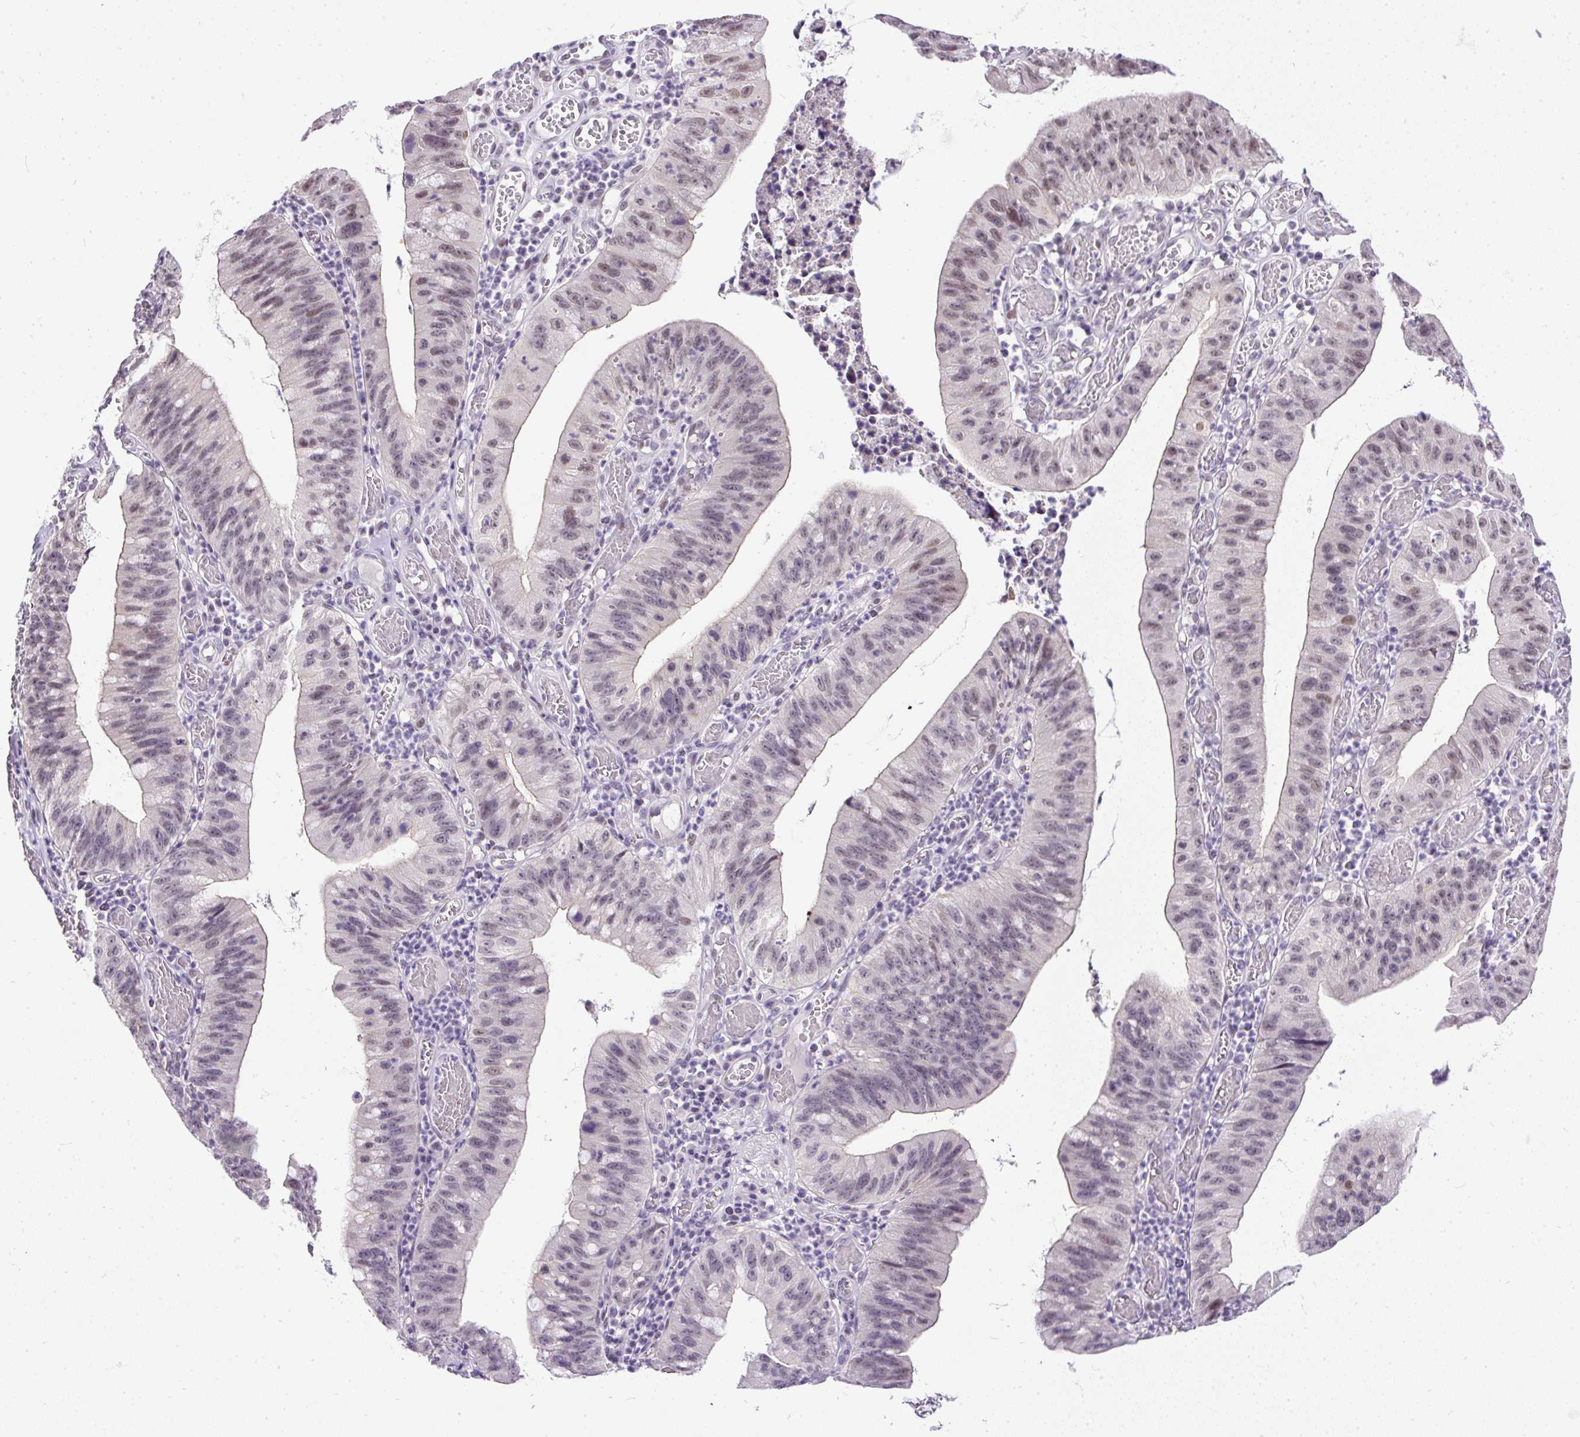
{"staining": {"intensity": "weak", "quantity": "<25%", "location": "nuclear"}, "tissue": "stomach cancer", "cell_type": "Tumor cells", "image_type": "cancer", "snomed": [{"axis": "morphology", "description": "Adenocarcinoma, NOS"}, {"axis": "topography", "description": "Stomach"}], "caption": "A high-resolution photomicrograph shows immunohistochemistry (IHC) staining of stomach cancer, which demonstrates no significant staining in tumor cells.", "gene": "WNT10B", "patient": {"sex": "male", "age": 59}}